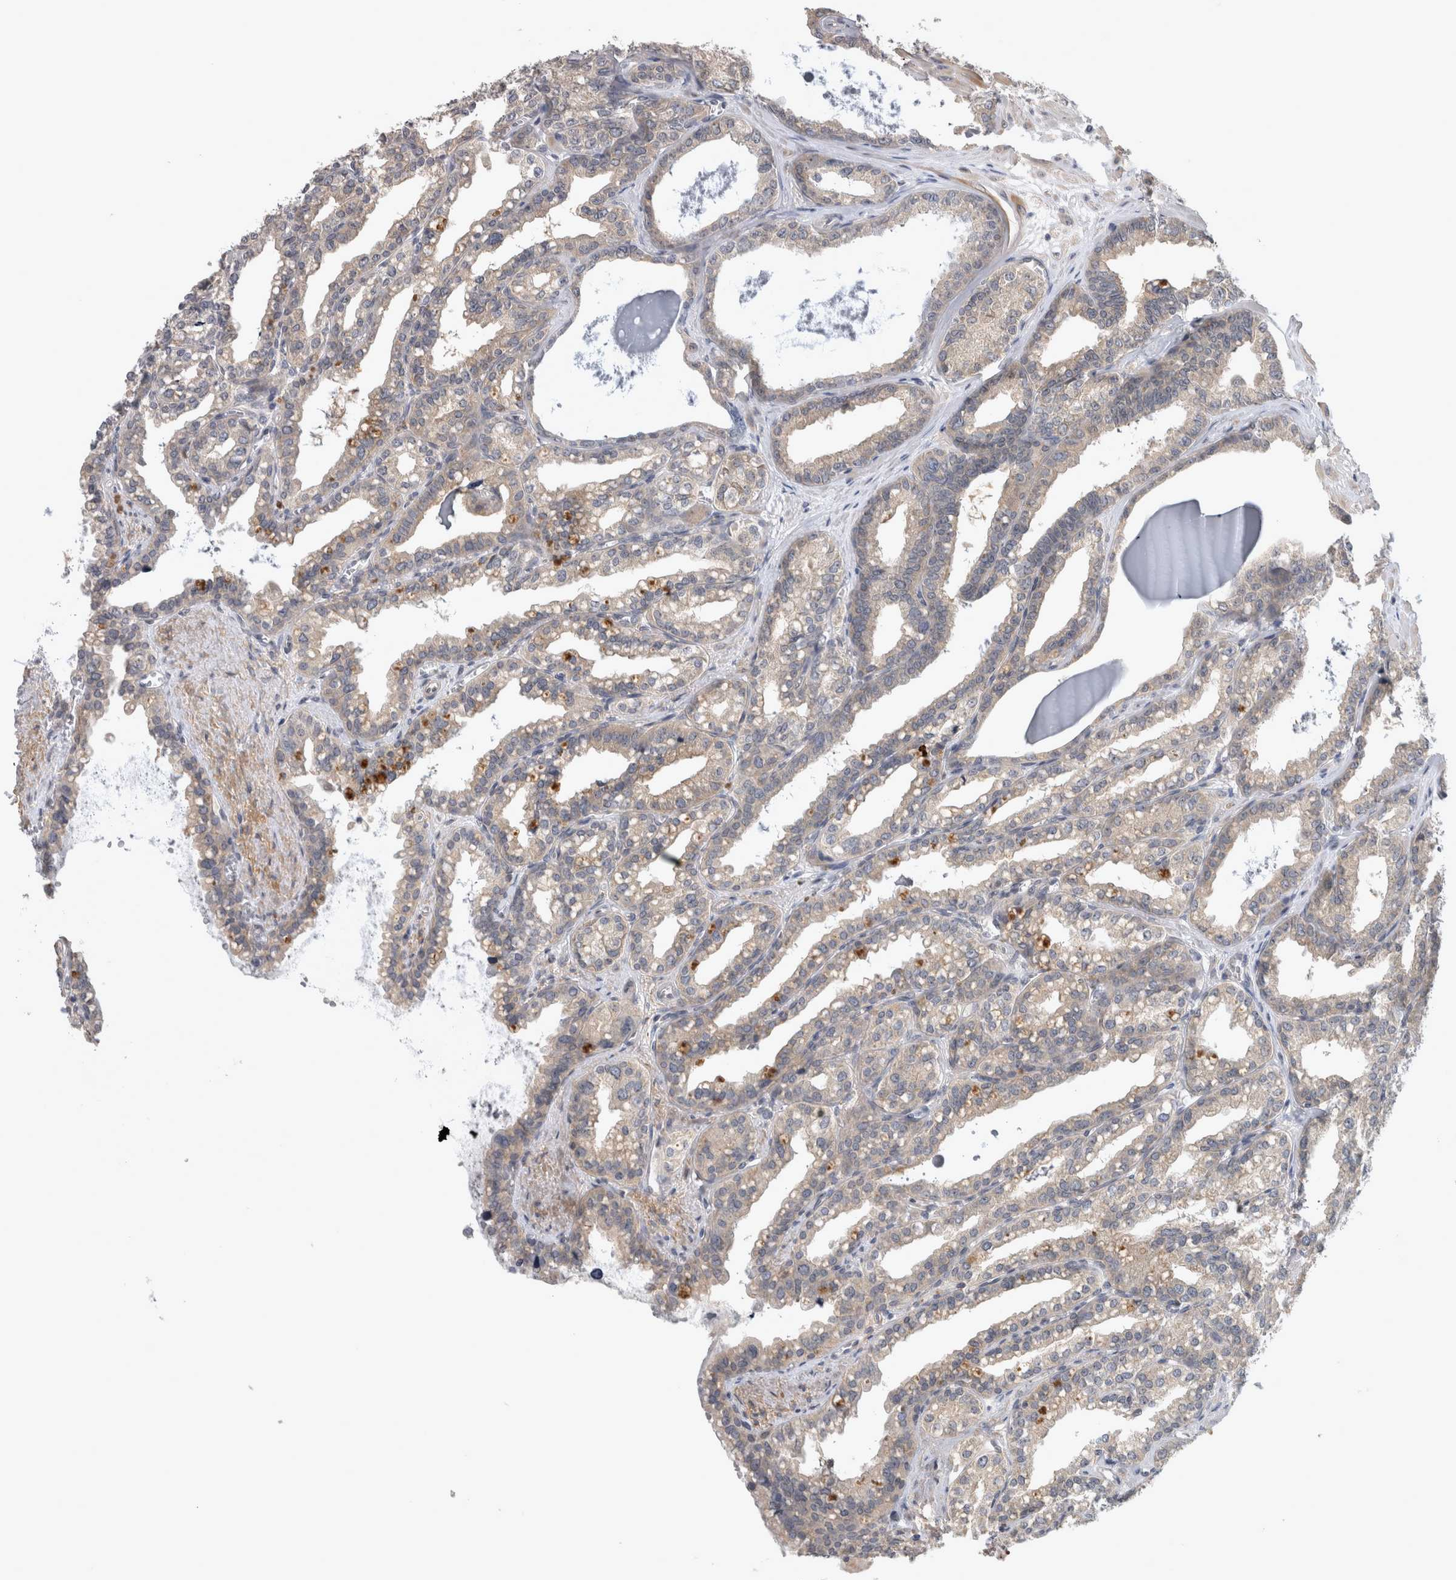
{"staining": {"intensity": "moderate", "quantity": "25%-75%", "location": "cytoplasmic/membranous,nuclear"}, "tissue": "seminal vesicle", "cell_type": "Glandular cells", "image_type": "normal", "snomed": [{"axis": "morphology", "description": "Normal tissue, NOS"}, {"axis": "topography", "description": "Prostate"}, {"axis": "topography", "description": "Seminal veicle"}], "caption": "Immunohistochemical staining of benign human seminal vesicle shows moderate cytoplasmic/membranous,nuclear protein staining in about 25%-75% of glandular cells.", "gene": "RBM28", "patient": {"sex": "male", "age": 51}}